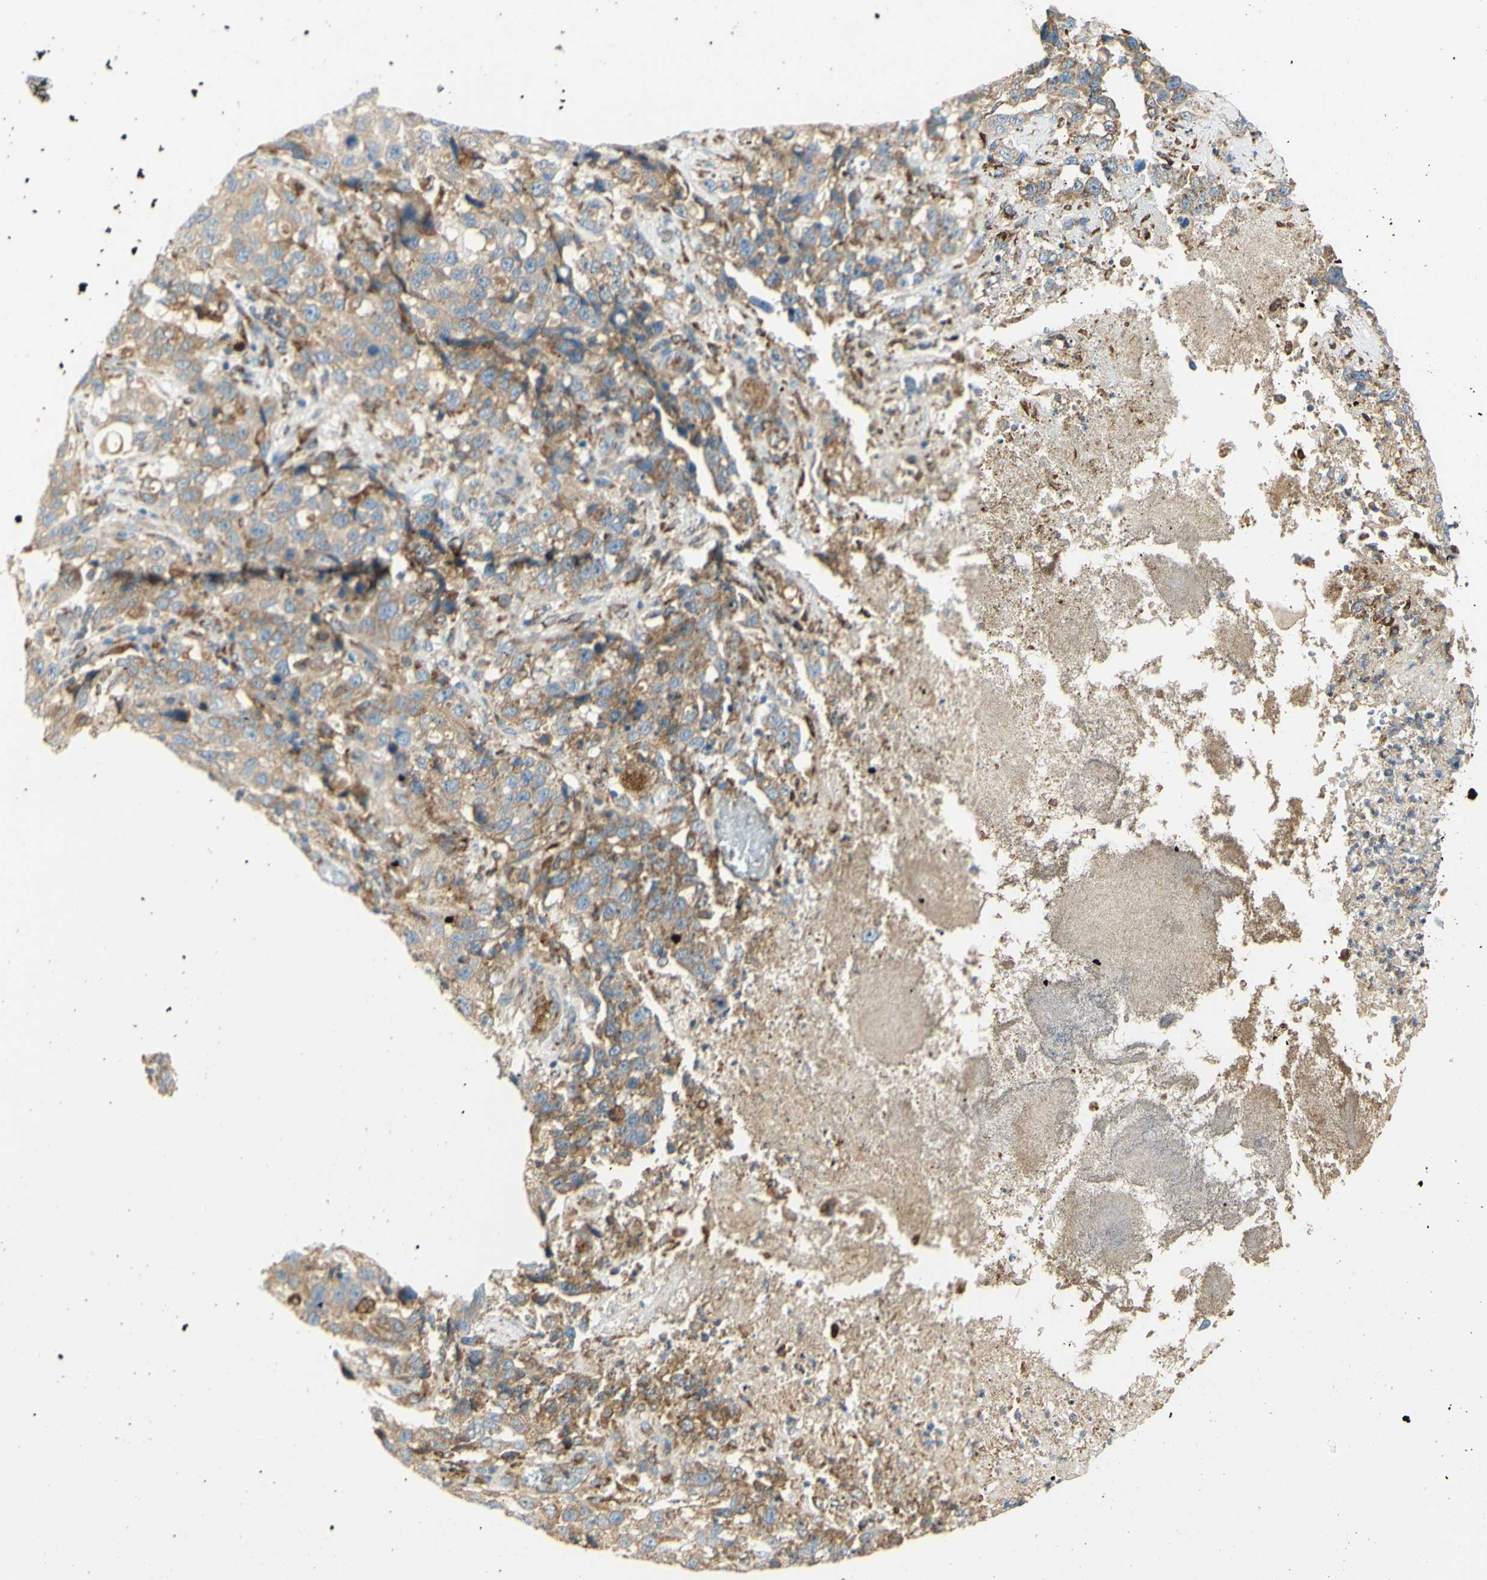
{"staining": {"intensity": "moderate", "quantity": ">75%", "location": "cytoplasmic/membranous"}, "tissue": "stomach cancer", "cell_type": "Tumor cells", "image_type": "cancer", "snomed": [{"axis": "morphology", "description": "Normal tissue, NOS"}, {"axis": "morphology", "description": "Adenocarcinoma, NOS"}, {"axis": "topography", "description": "Stomach"}], "caption": "High-magnification brightfield microscopy of stomach adenocarcinoma stained with DAB (3,3'-diaminobenzidine) (brown) and counterstained with hematoxylin (blue). tumor cells exhibit moderate cytoplasmic/membranous staining is identified in about>75% of cells.", "gene": "MANF", "patient": {"sex": "male", "age": 48}}